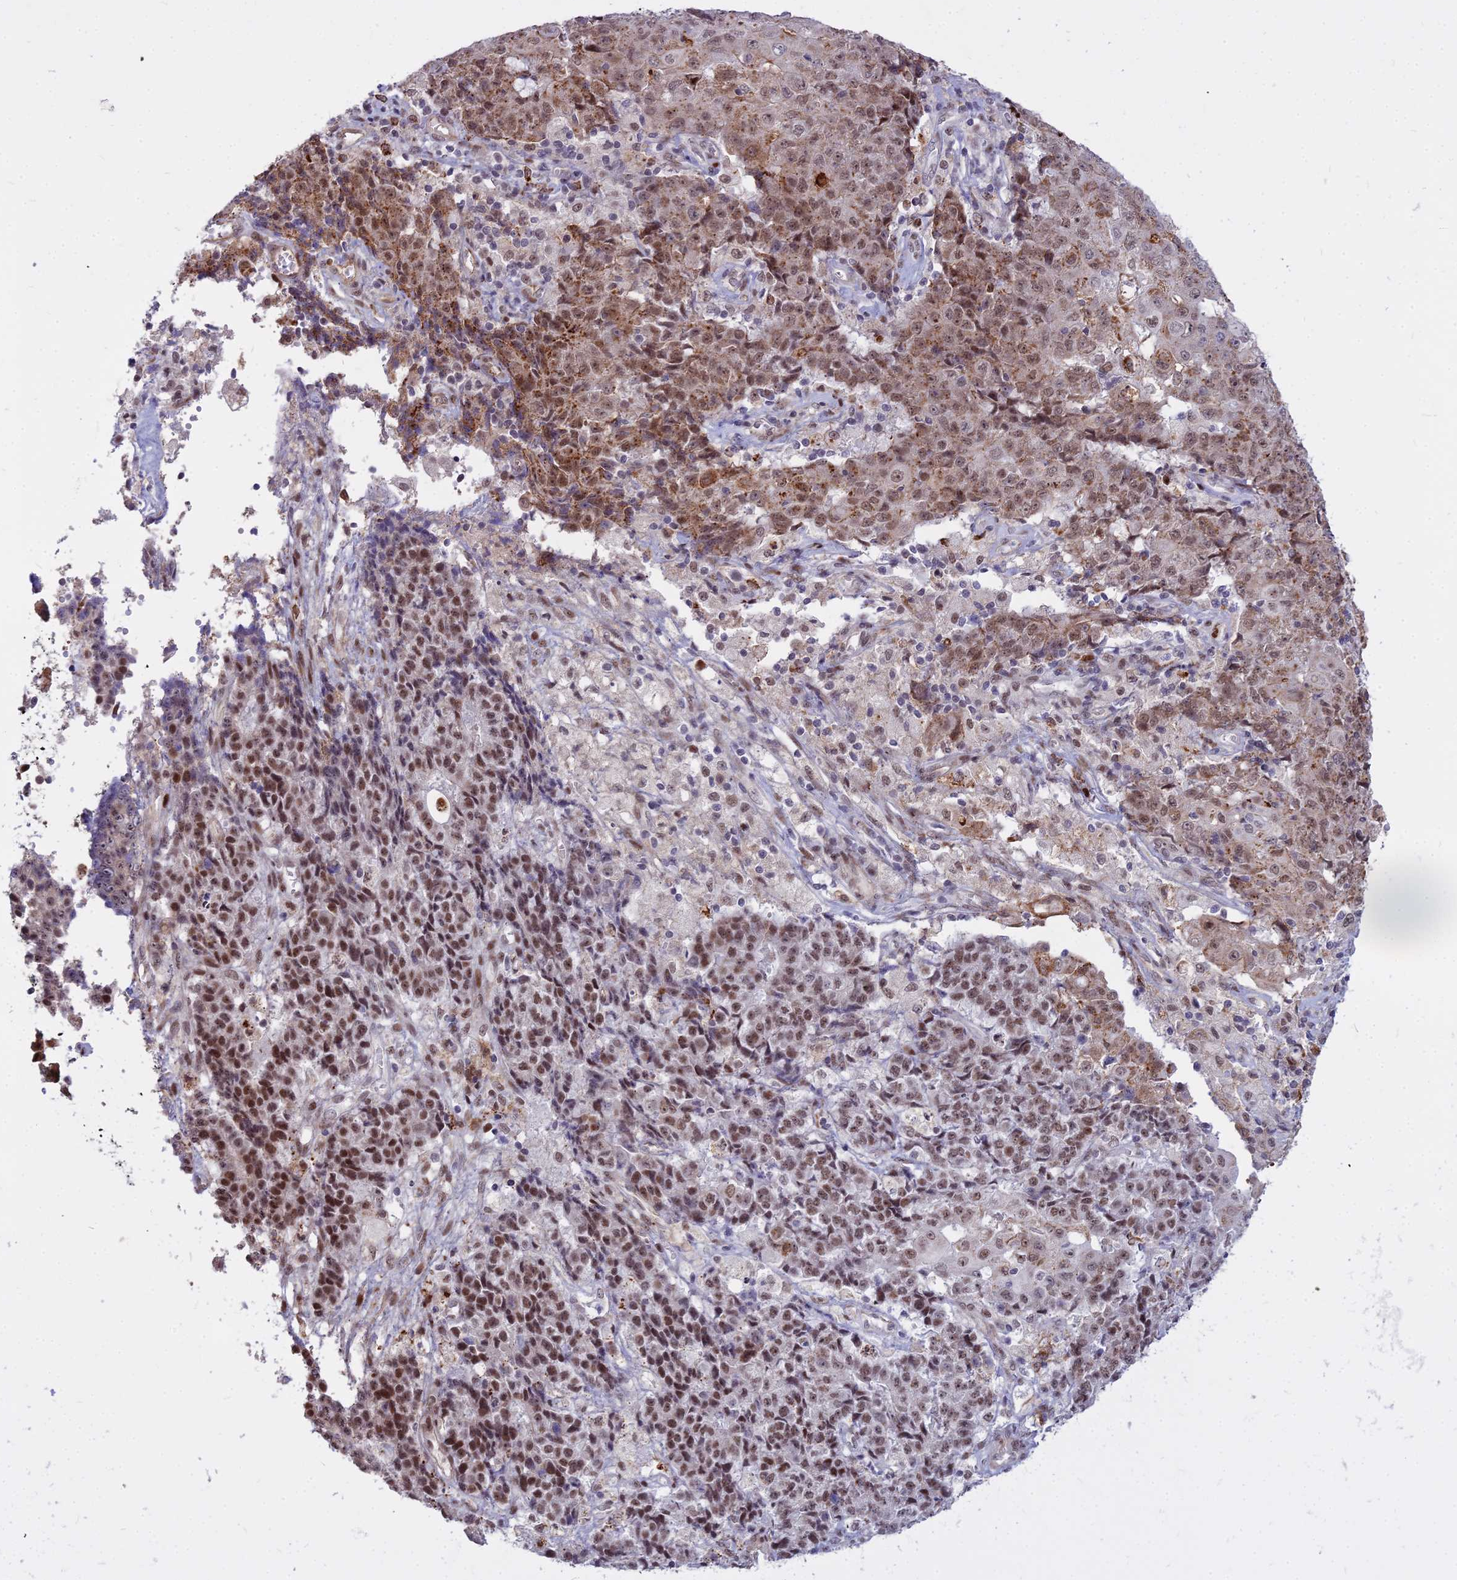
{"staining": {"intensity": "moderate", "quantity": ">75%", "location": "cytoplasmic/membranous,nuclear"}, "tissue": "ovarian cancer", "cell_type": "Tumor cells", "image_type": "cancer", "snomed": [{"axis": "morphology", "description": "Carcinoma, endometroid"}, {"axis": "topography", "description": "Ovary"}], "caption": "Moderate cytoplasmic/membranous and nuclear positivity for a protein is appreciated in about >75% of tumor cells of ovarian cancer (endometroid carcinoma) using IHC.", "gene": "ALG10", "patient": {"sex": "female", "age": 42}}